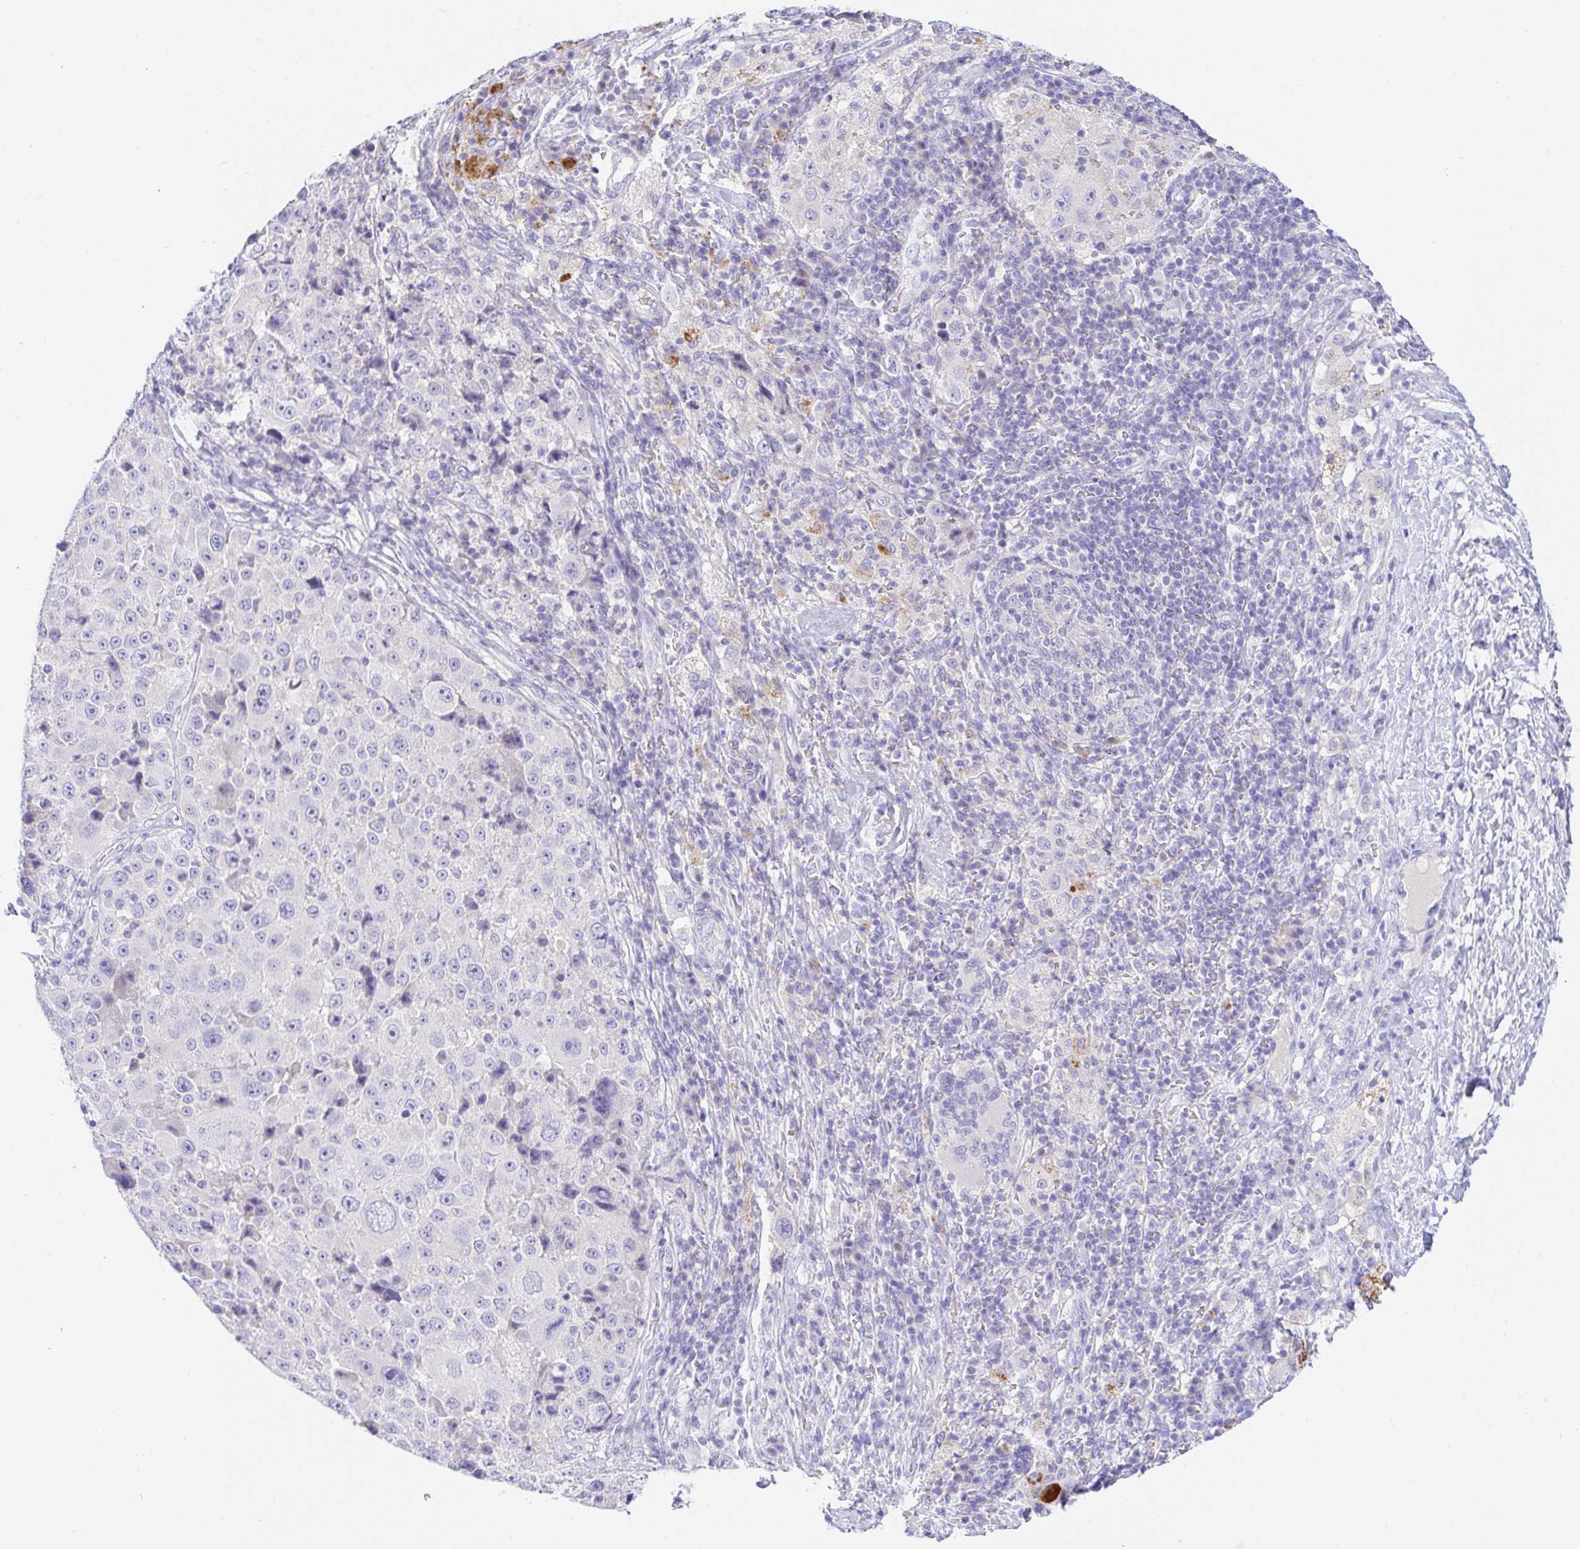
{"staining": {"intensity": "negative", "quantity": "none", "location": "none"}, "tissue": "melanoma", "cell_type": "Tumor cells", "image_type": "cancer", "snomed": [{"axis": "morphology", "description": "Malignant melanoma, Metastatic site"}, {"axis": "topography", "description": "Lymph node"}], "caption": "This is a image of immunohistochemistry staining of malignant melanoma (metastatic site), which shows no positivity in tumor cells. (DAB (3,3'-diaminobenzidine) IHC, high magnification).", "gene": "NR2E1", "patient": {"sex": "male", "age": 62}}